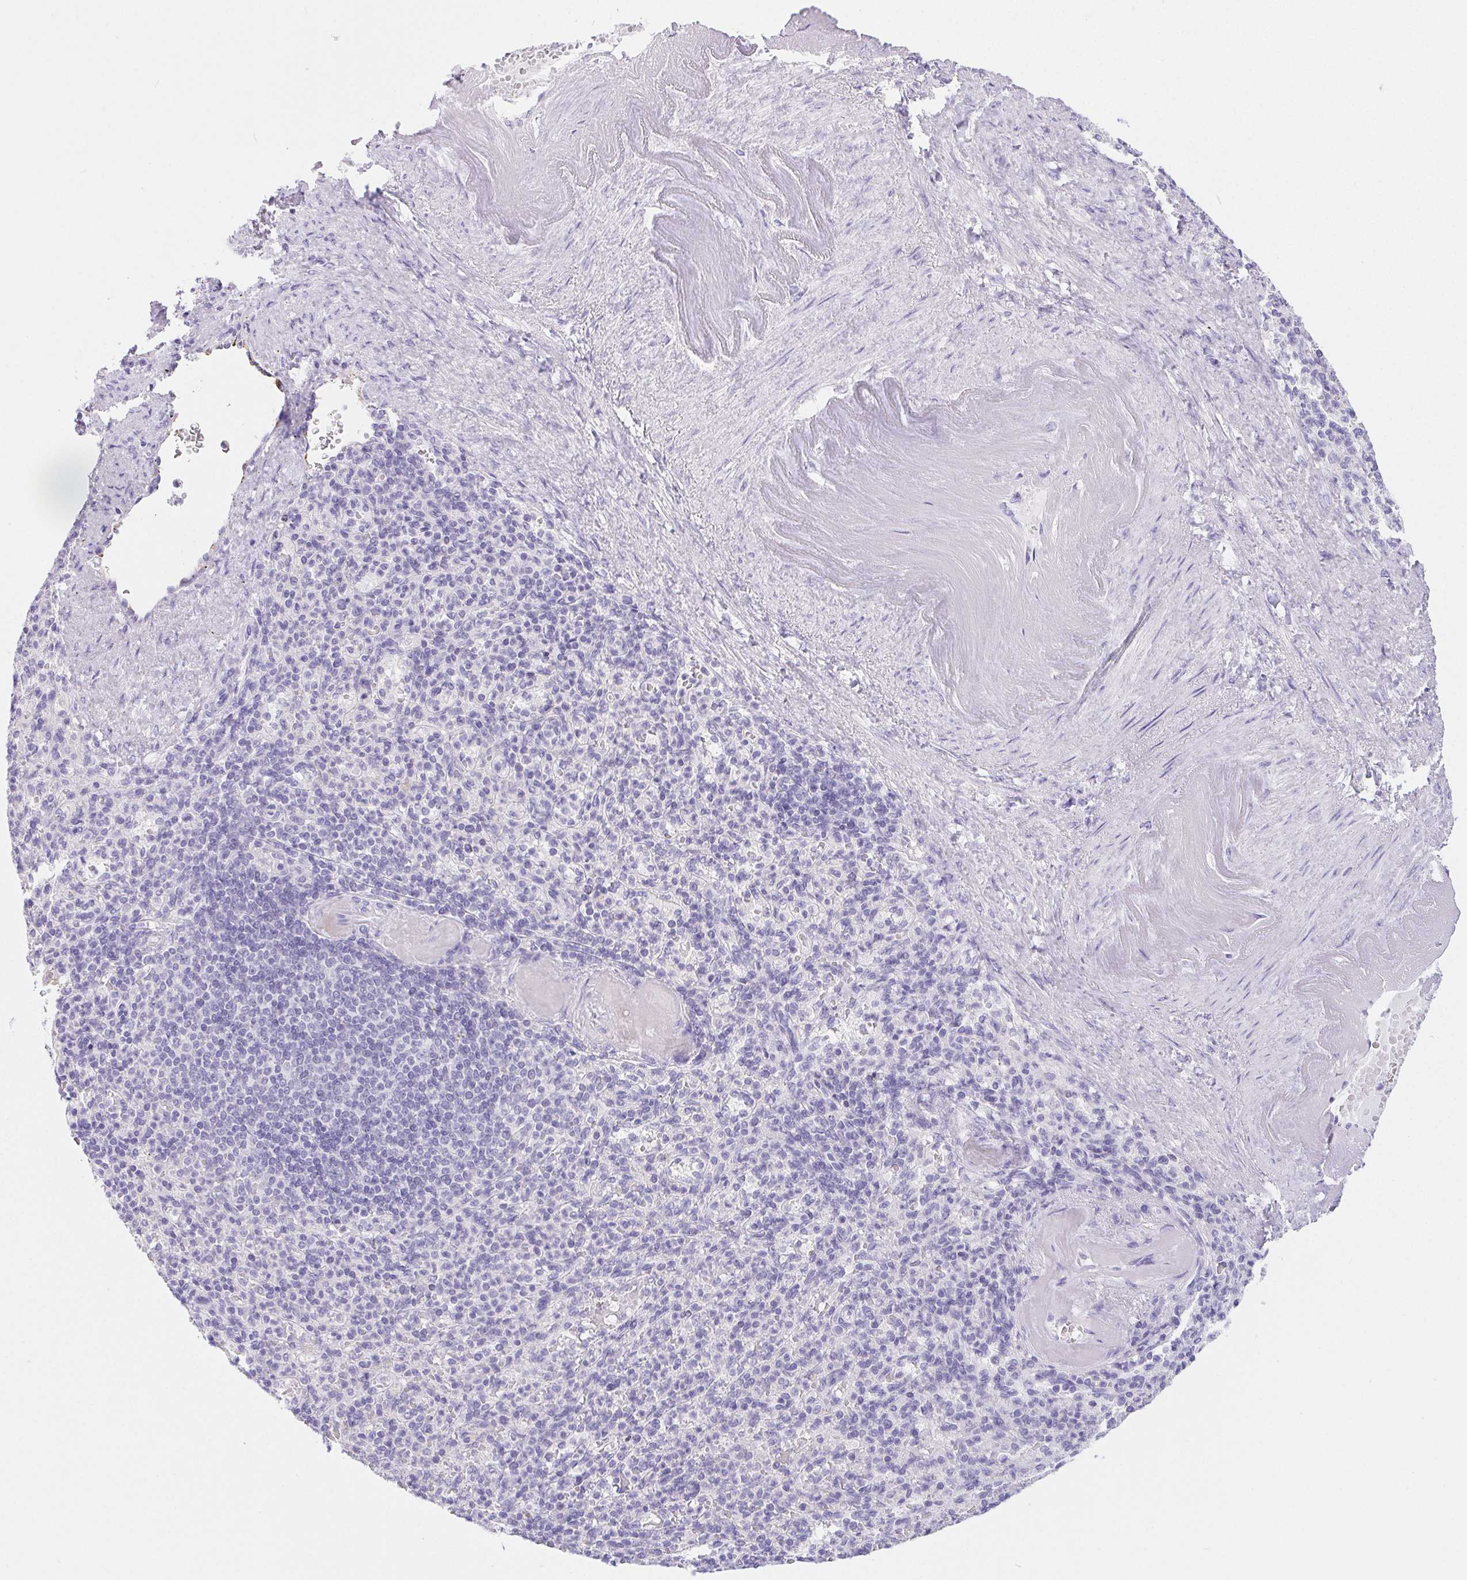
{"staining": {"intensity": "negative", "quantity": "none", "location": "none"}, "tissue": "spleen", "cell_type": "Cells in red pulp", "image_type": "normal", "snomed": [{"axis": "morphology", "description": "Normal tissue, NOS"}, {"axis": "topography", "description": "Spleen"}], "caption": "Unremarkable spleen was stained to show a protein in brown. There is no significant positivity in cells in red pulp. The staining is performed using DAB brown chromogen with nuclei counter-stained in using hematoxylin.", "gene": "PNLIP", "patient": {"sex": "female", "age": 74}}